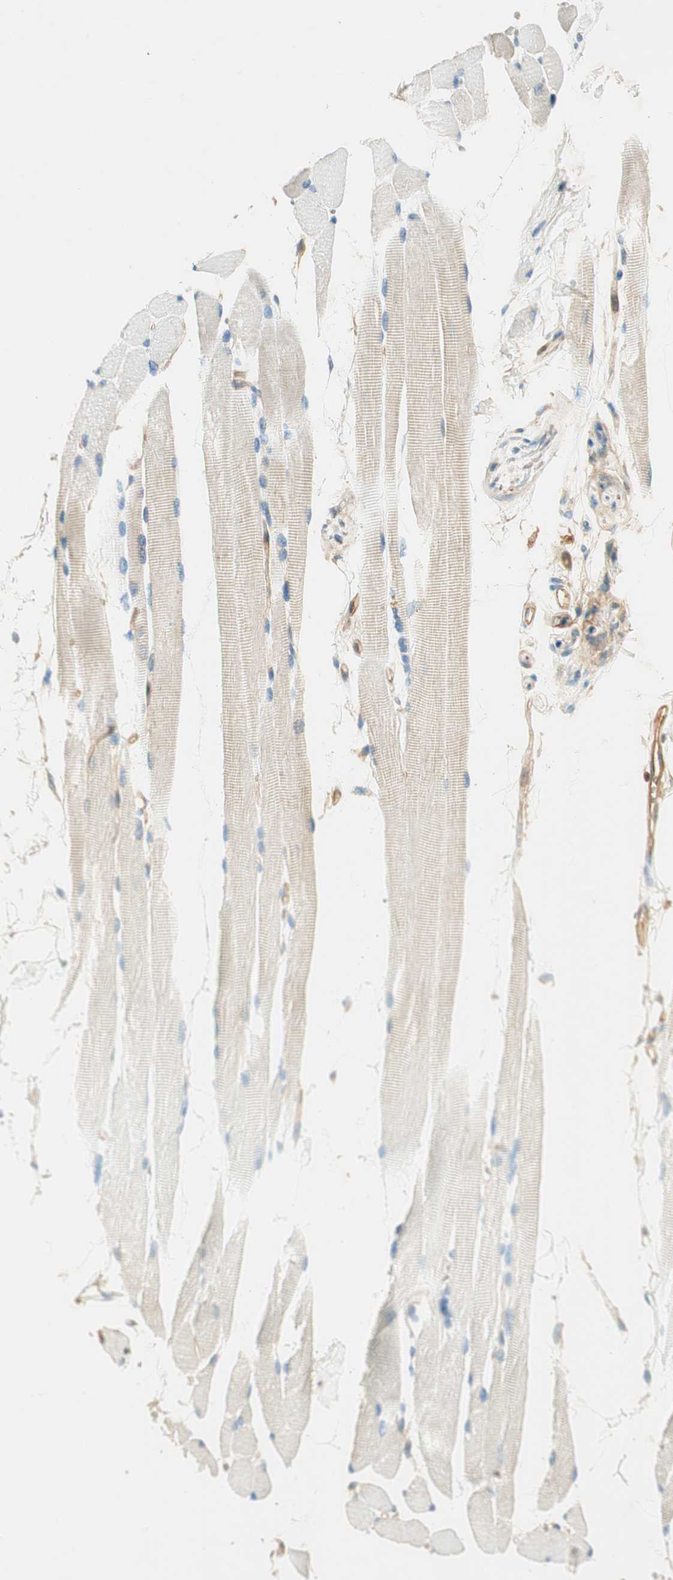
{"staining": {"intensity": "weak", "quantity": "25%-75%", "location": "cytoplasmic/membranous"}, "tissue": "skeletal muscle", "cell_type": "Myocytes", "image_type": "normal", "snomed": [{"axis": "morphology", "description": "Normal tissue, NOS"}, {"axis": "topography", "description": "Skeletal muscle"}, {"axis": "topography", "description": "Oral tissue"}, {"axis": "topography", "description": "Peripheral nerve tissue"}], "caption": "The photomicrograph exhibits staining of unremarkable skeletal muscle, revealing weak cytoplasmic/membranous protein positivity (brown color) within myocytes.", "gene": "BTN3A3", "patient": {"sex": "female", "age": 84}}